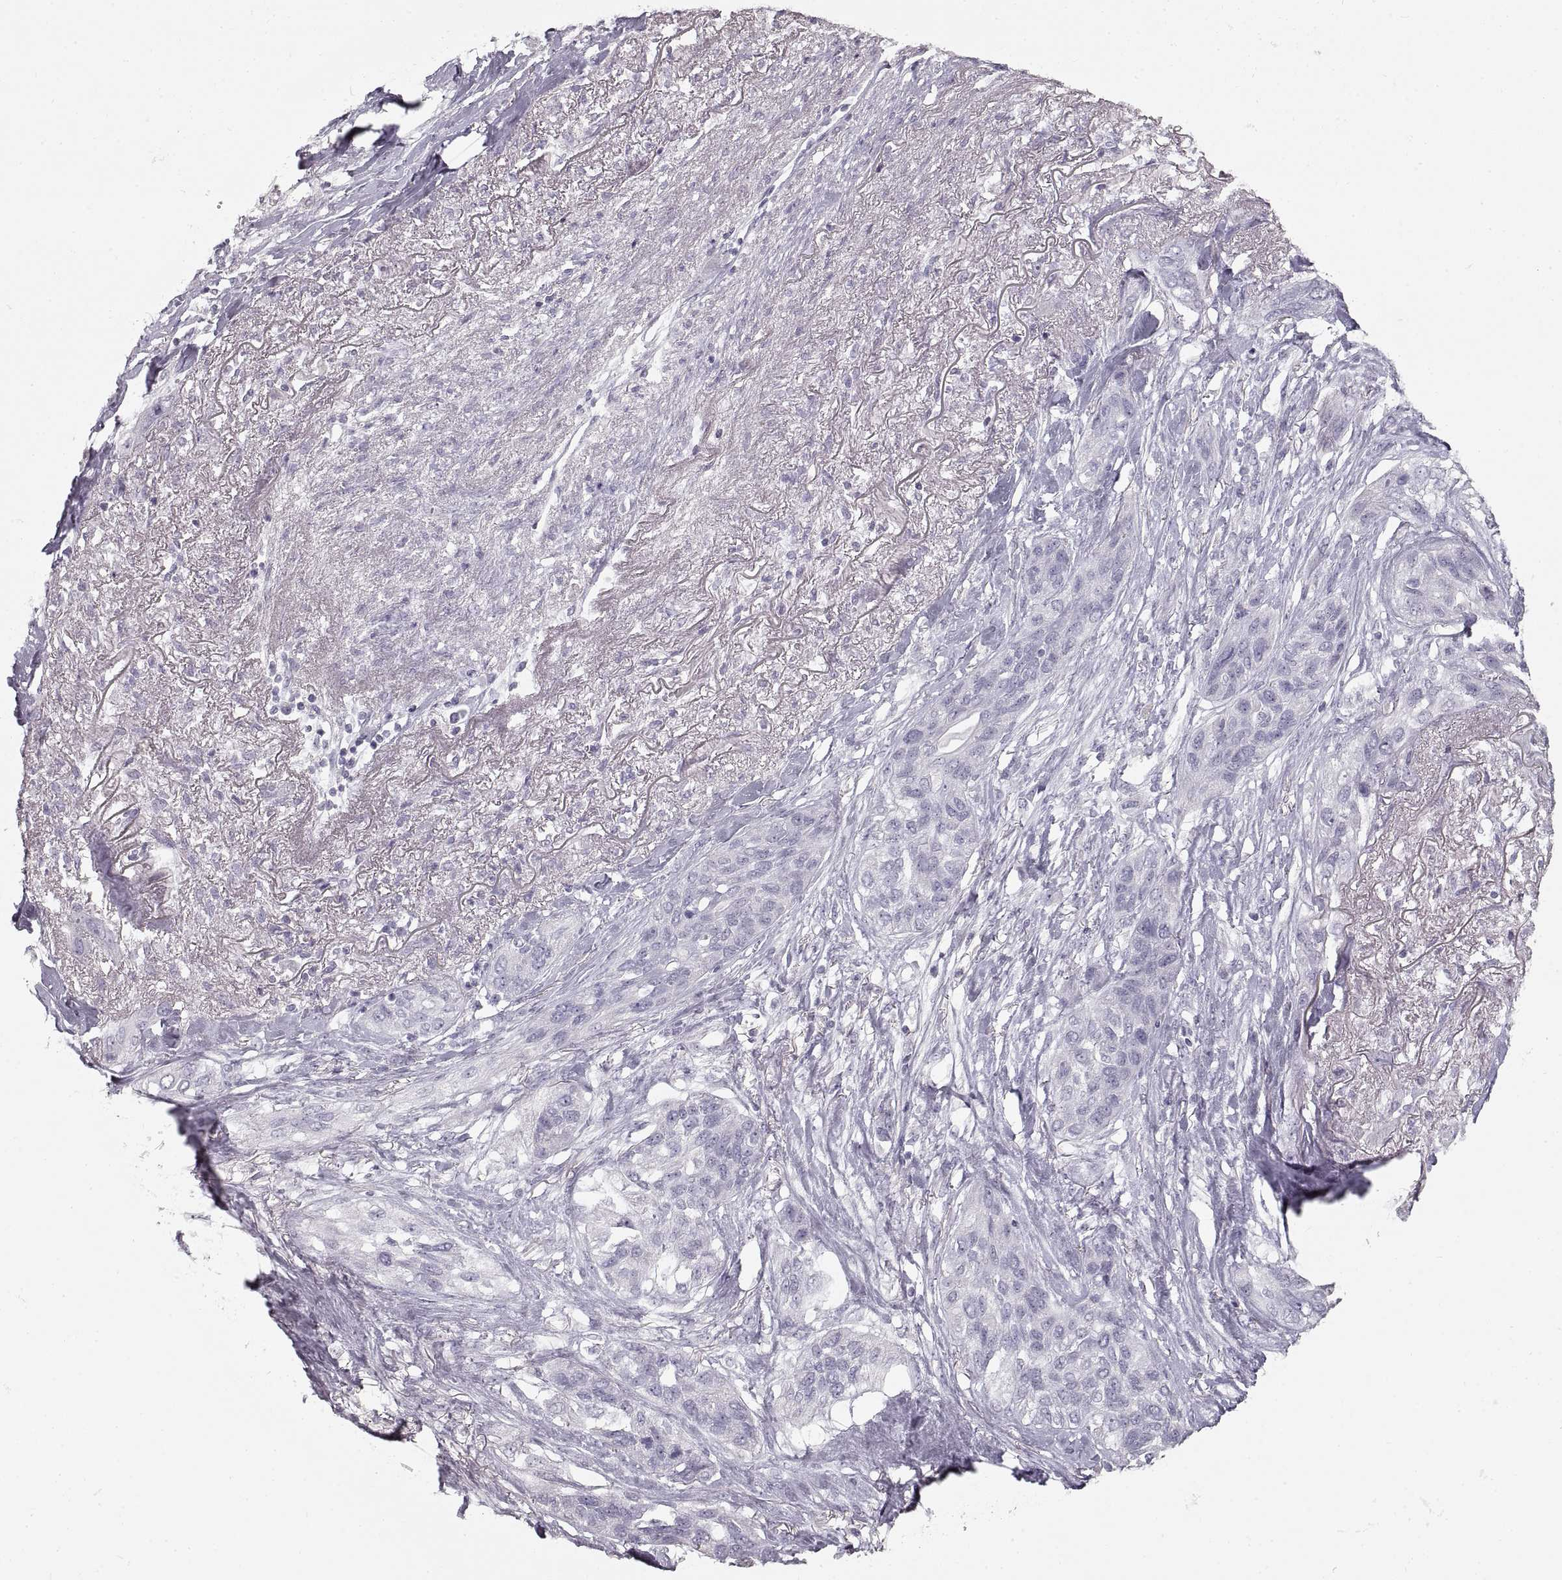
{"staining": {"intensity": "negative", "quantity": "none", "location": "none"}, "tissue": "lung cancer", "cell_type": "Tumor cells", "image_type": "cancer", "snomed": [{"axis": "morphology", "description": "Squamous cell carcinoma, NOS"}, {"axis": "topography", "description": "Lung"}], "caption": "Immunohistochemistry of human squamous cell carcinoma (lung) demonstrates no positivity in tumor cells. (DAB immunohistochemistry visualized using brightfield microscopy, high magnification).", "gene": "ZP3", "patient": {"sex": "female", "age": 70}}